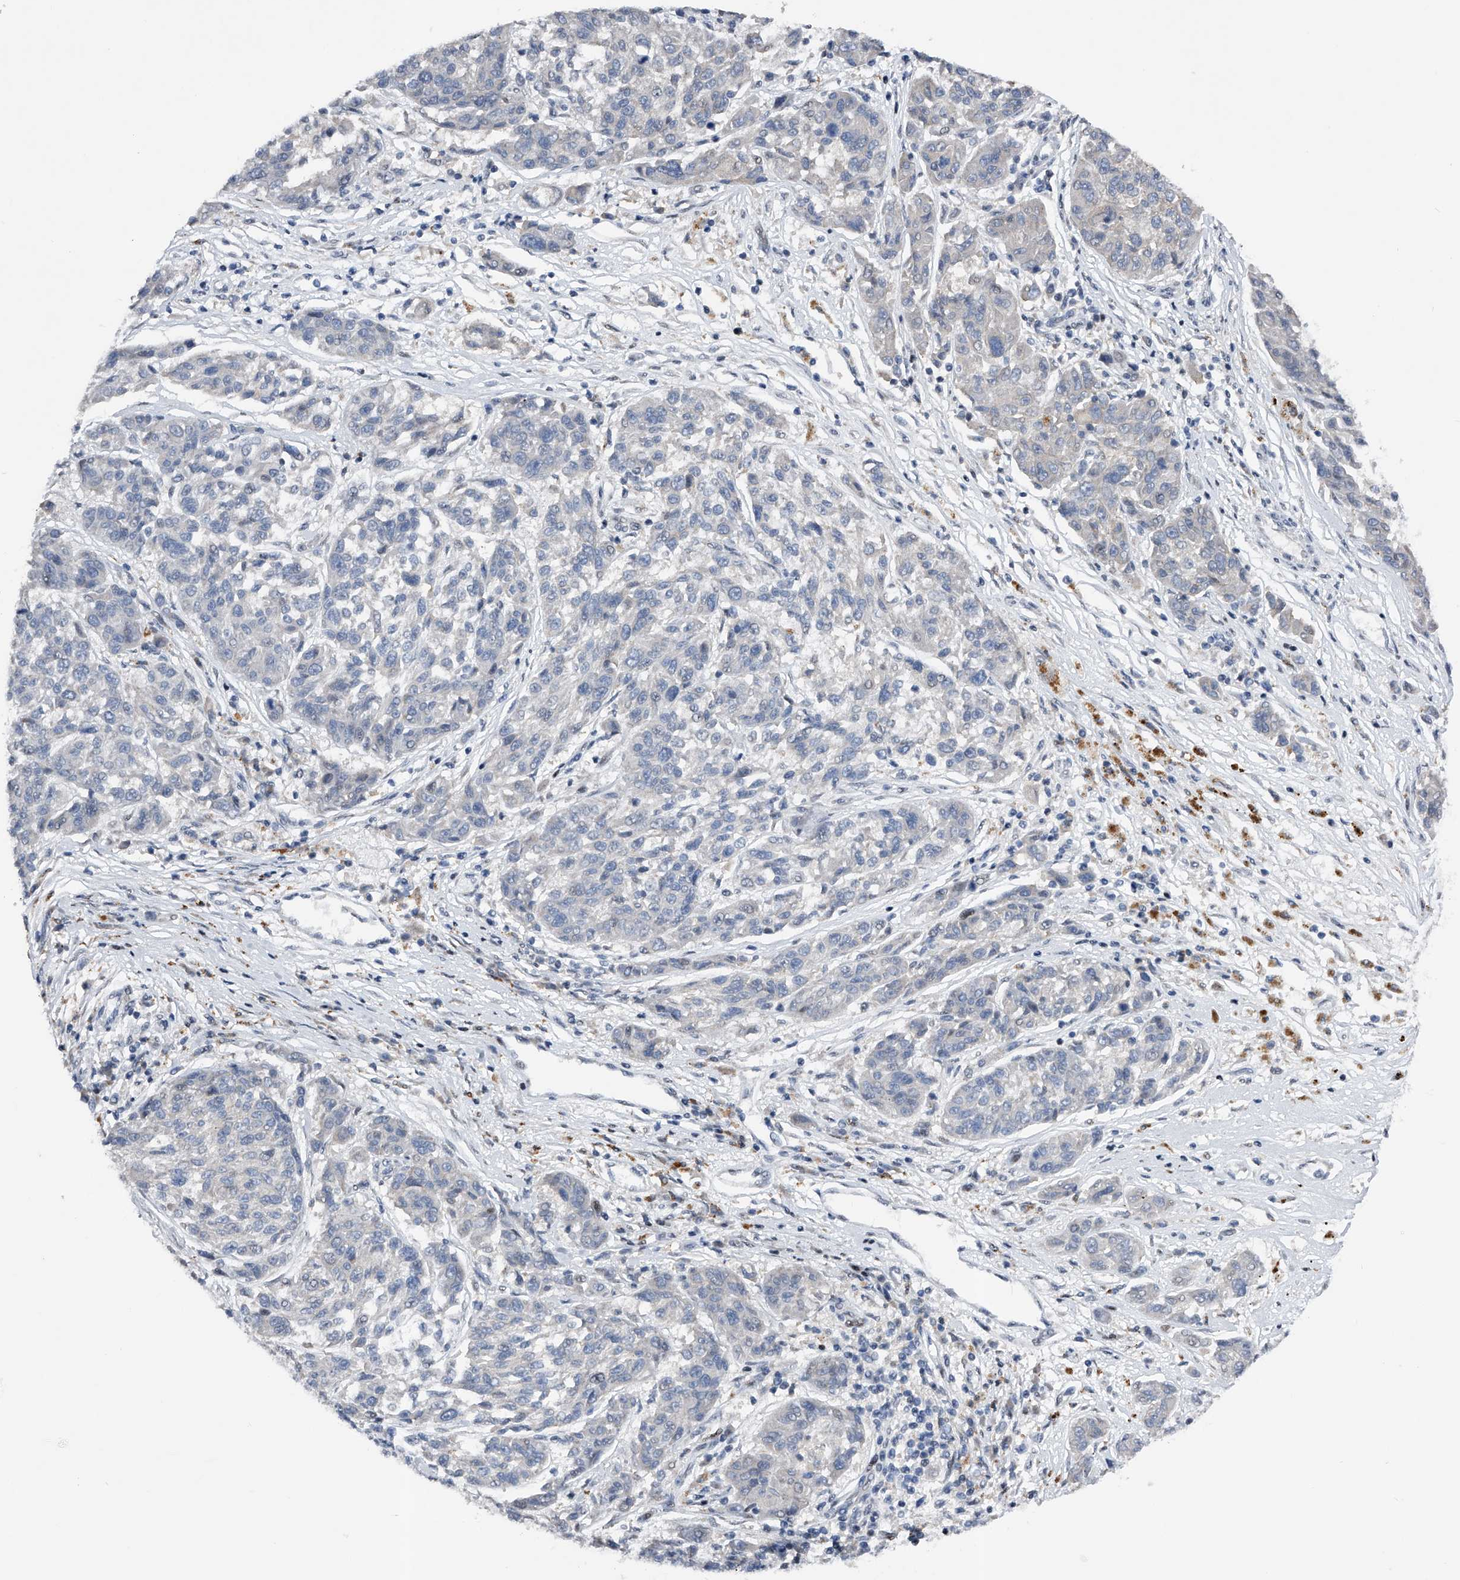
{"staining": {"intensity": "negative", "quantity": "none", "location": "none"}, "tissue": "melanoma", "cell_type": "Tumor cells", "image_type": "cancer", "snomed": [{"axis": "morphology", "description": "Malignant melanoma, NOS"}, {"axis": "topography", "description": "Skin"}], "caption": "Micrograph shows no significant protein positivity in tumor cells of malignant melanoma. The staining is performed using DAB brown chromogen with nuclei counter-stained in using hematoxylin.", "gene": "RWDD2A", "patient": {"sex": "male", "age": 53}}